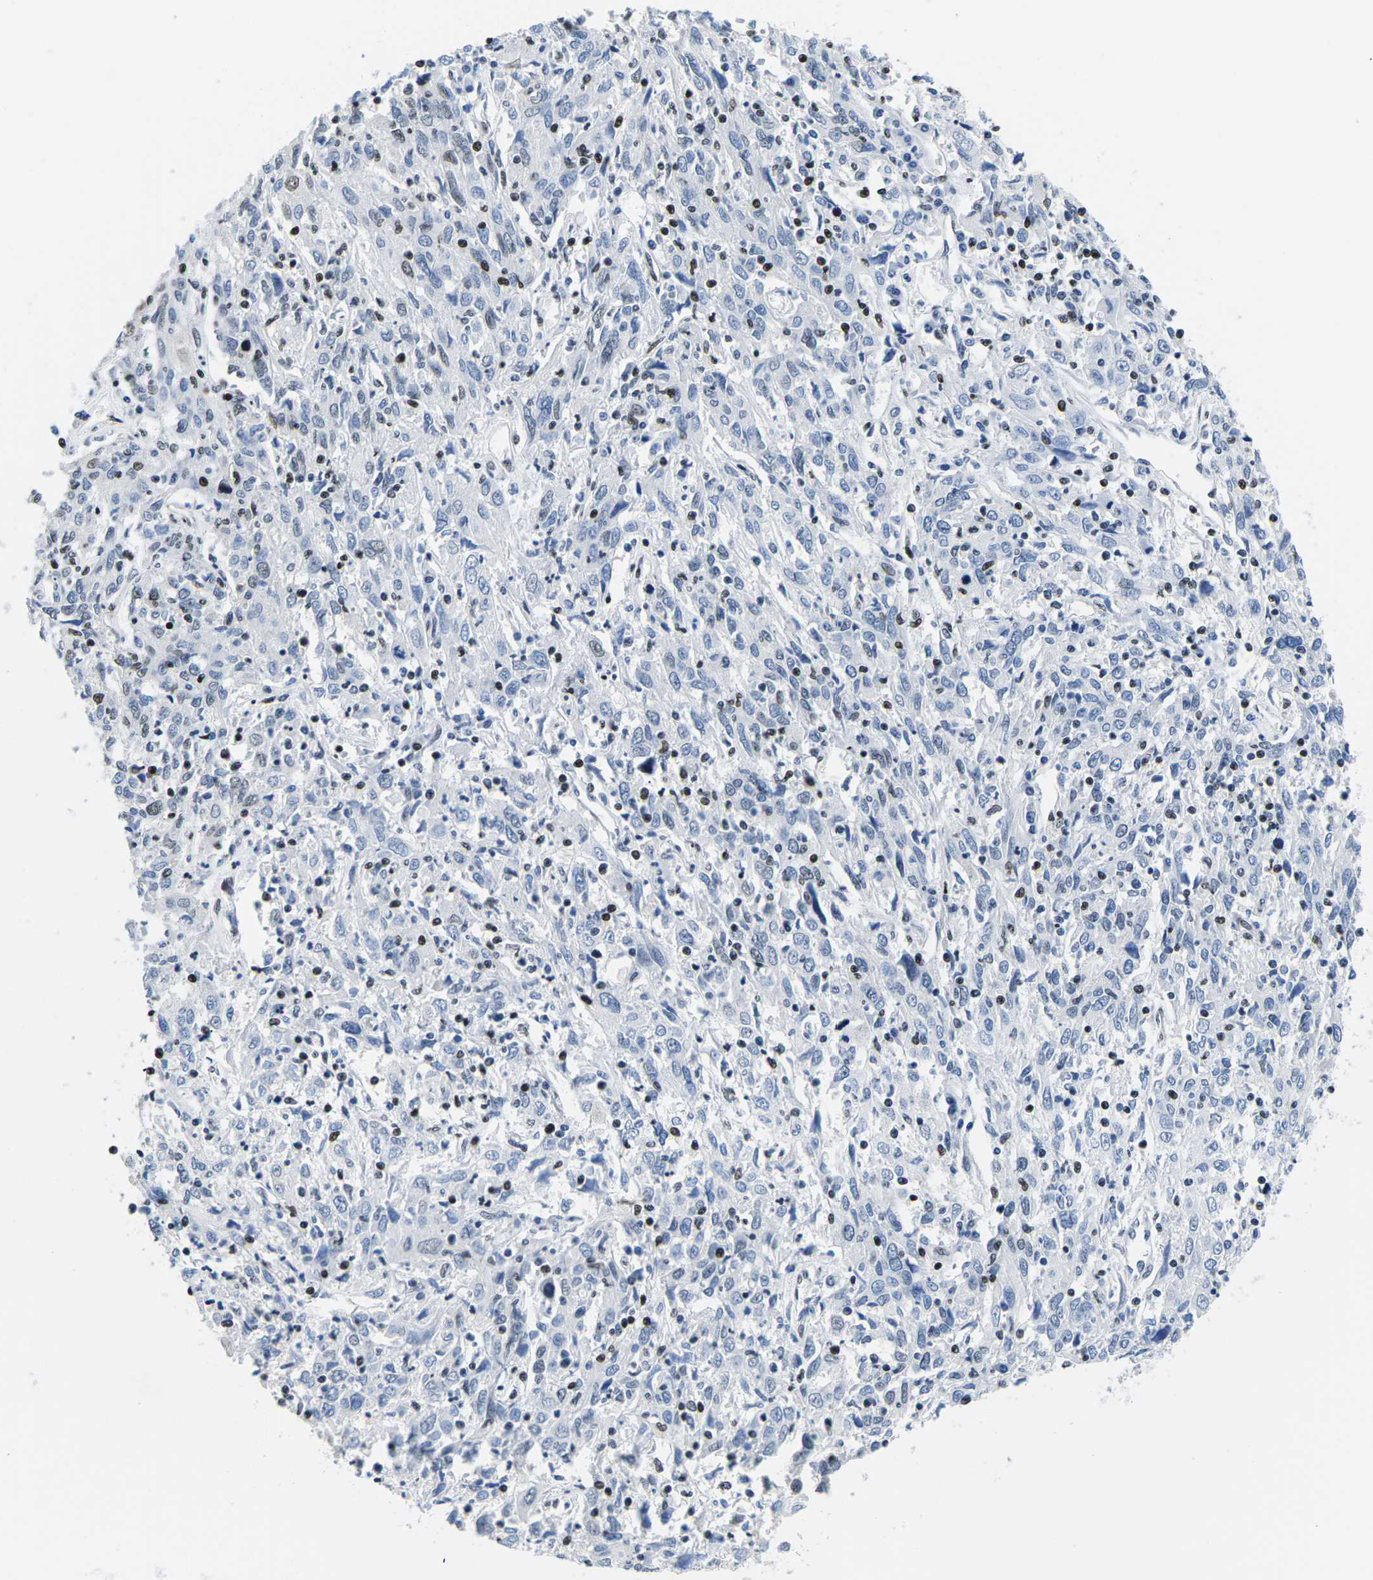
{"staining": {"intensity": "moderate", "quantity": "<25%", "location": "nuclear"}, "tissue": "cervical cancer", "cell_type": "Tumor cells", "image_type": "cancer", "snomed": [{"axis": "morphology", "description": "Squamous cell carcinoma, NOS"}, {"axis": "topography", "description": "Cervix"}], "caption": "This micrograph reveals immunohistochemistry (IHC) staining of cervical squamous cell carcinoma, with low moderate nuclear staining in approximately <25% of tumor cells.", "gene": "ATF1", "patient": {"sex": "female", "age": 46}}